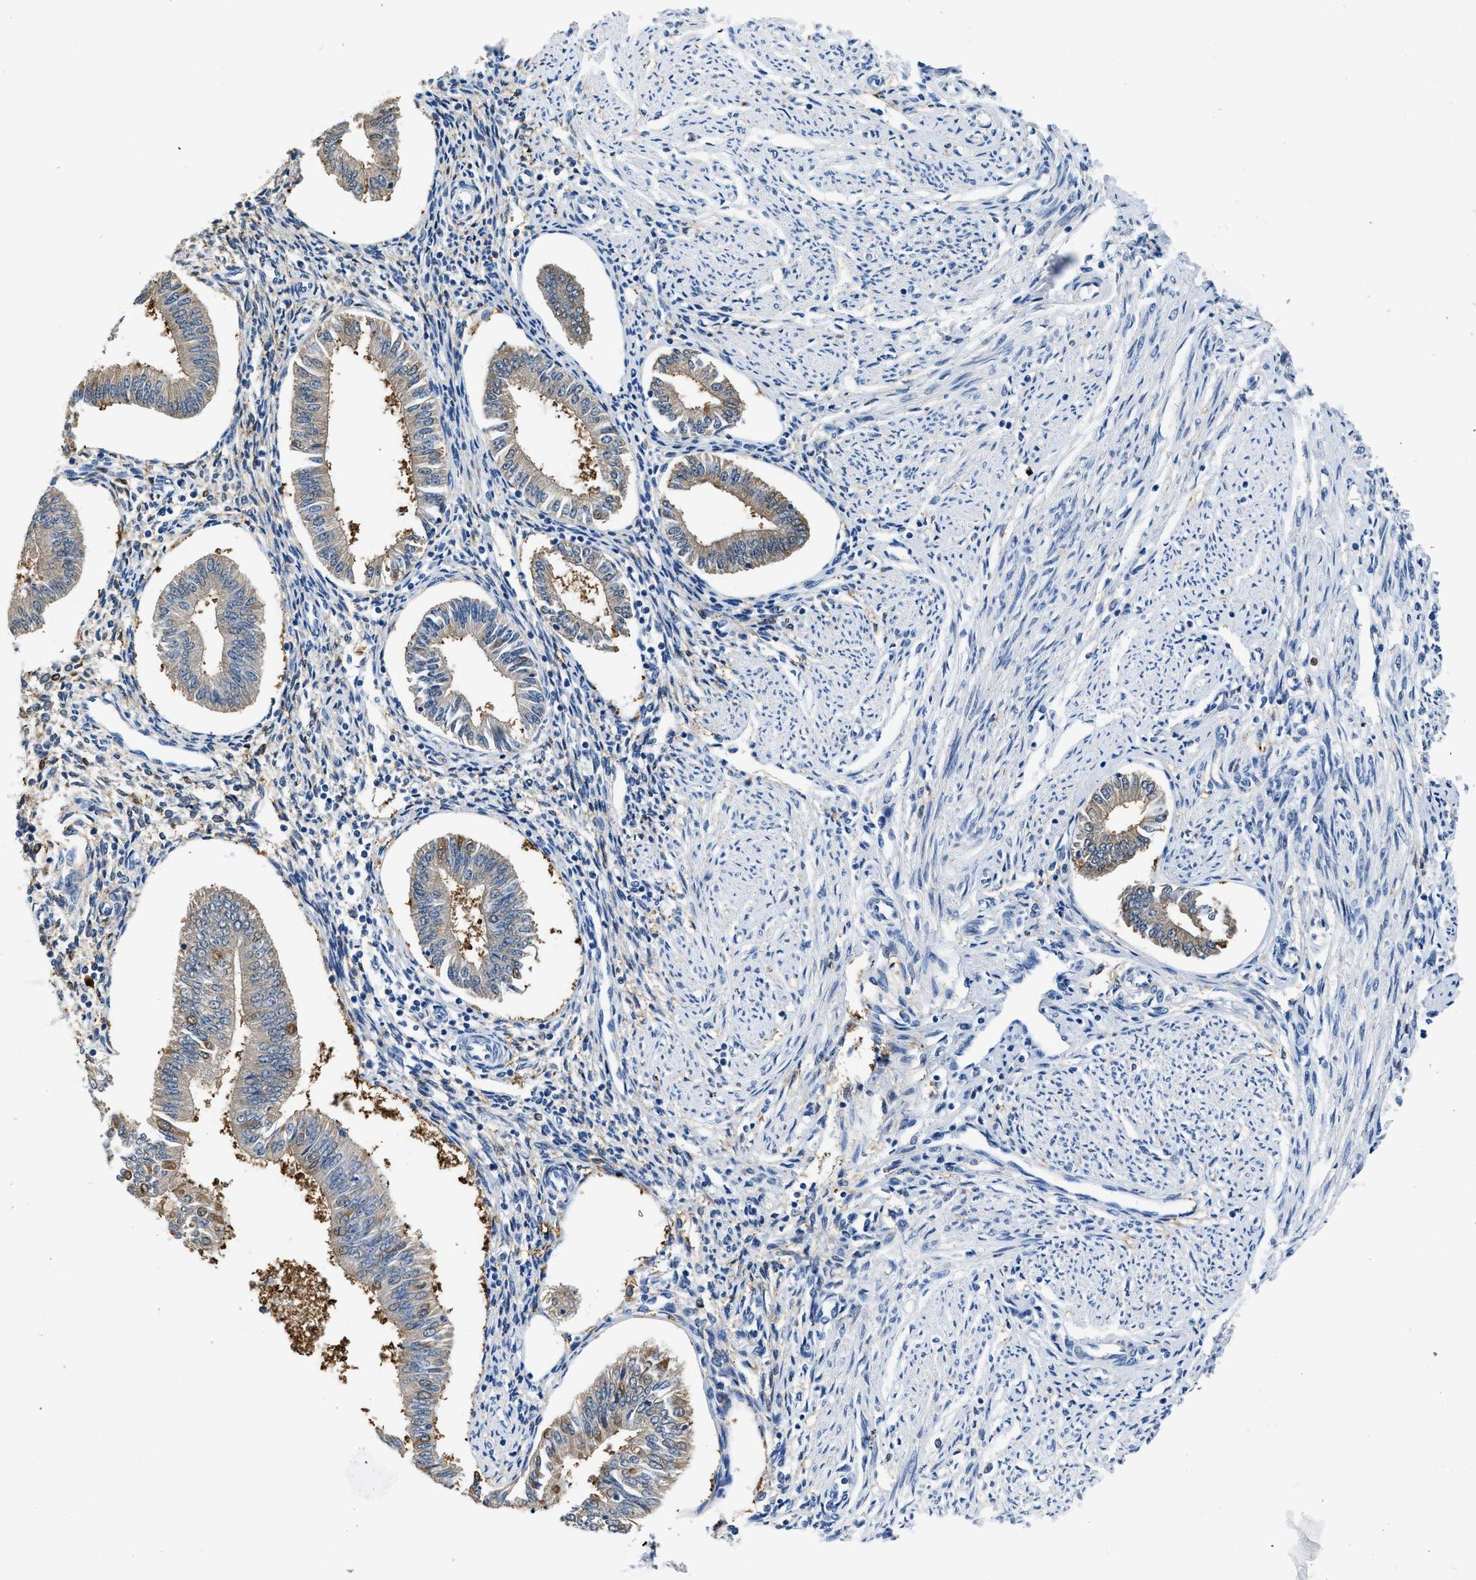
{"staining": {"intensity": "negative", "quantity": "none", "location": "none"}, "tissue": "endometrium", "cell_type": "Cells in endometrial stroma", "image_type": "normal", "snomed": [{"axis": "morphology", "description": "Normal tissue, NOS"}, {"axis": "topography", "description": "Endometrium"}], "caption": "Cells in endometrial stroma are negative for brown protein staining in normal endometrium. Nuclei are stained in blue.", "gene": "FADS6", "patient": {"sex": "female", "age": 50}}